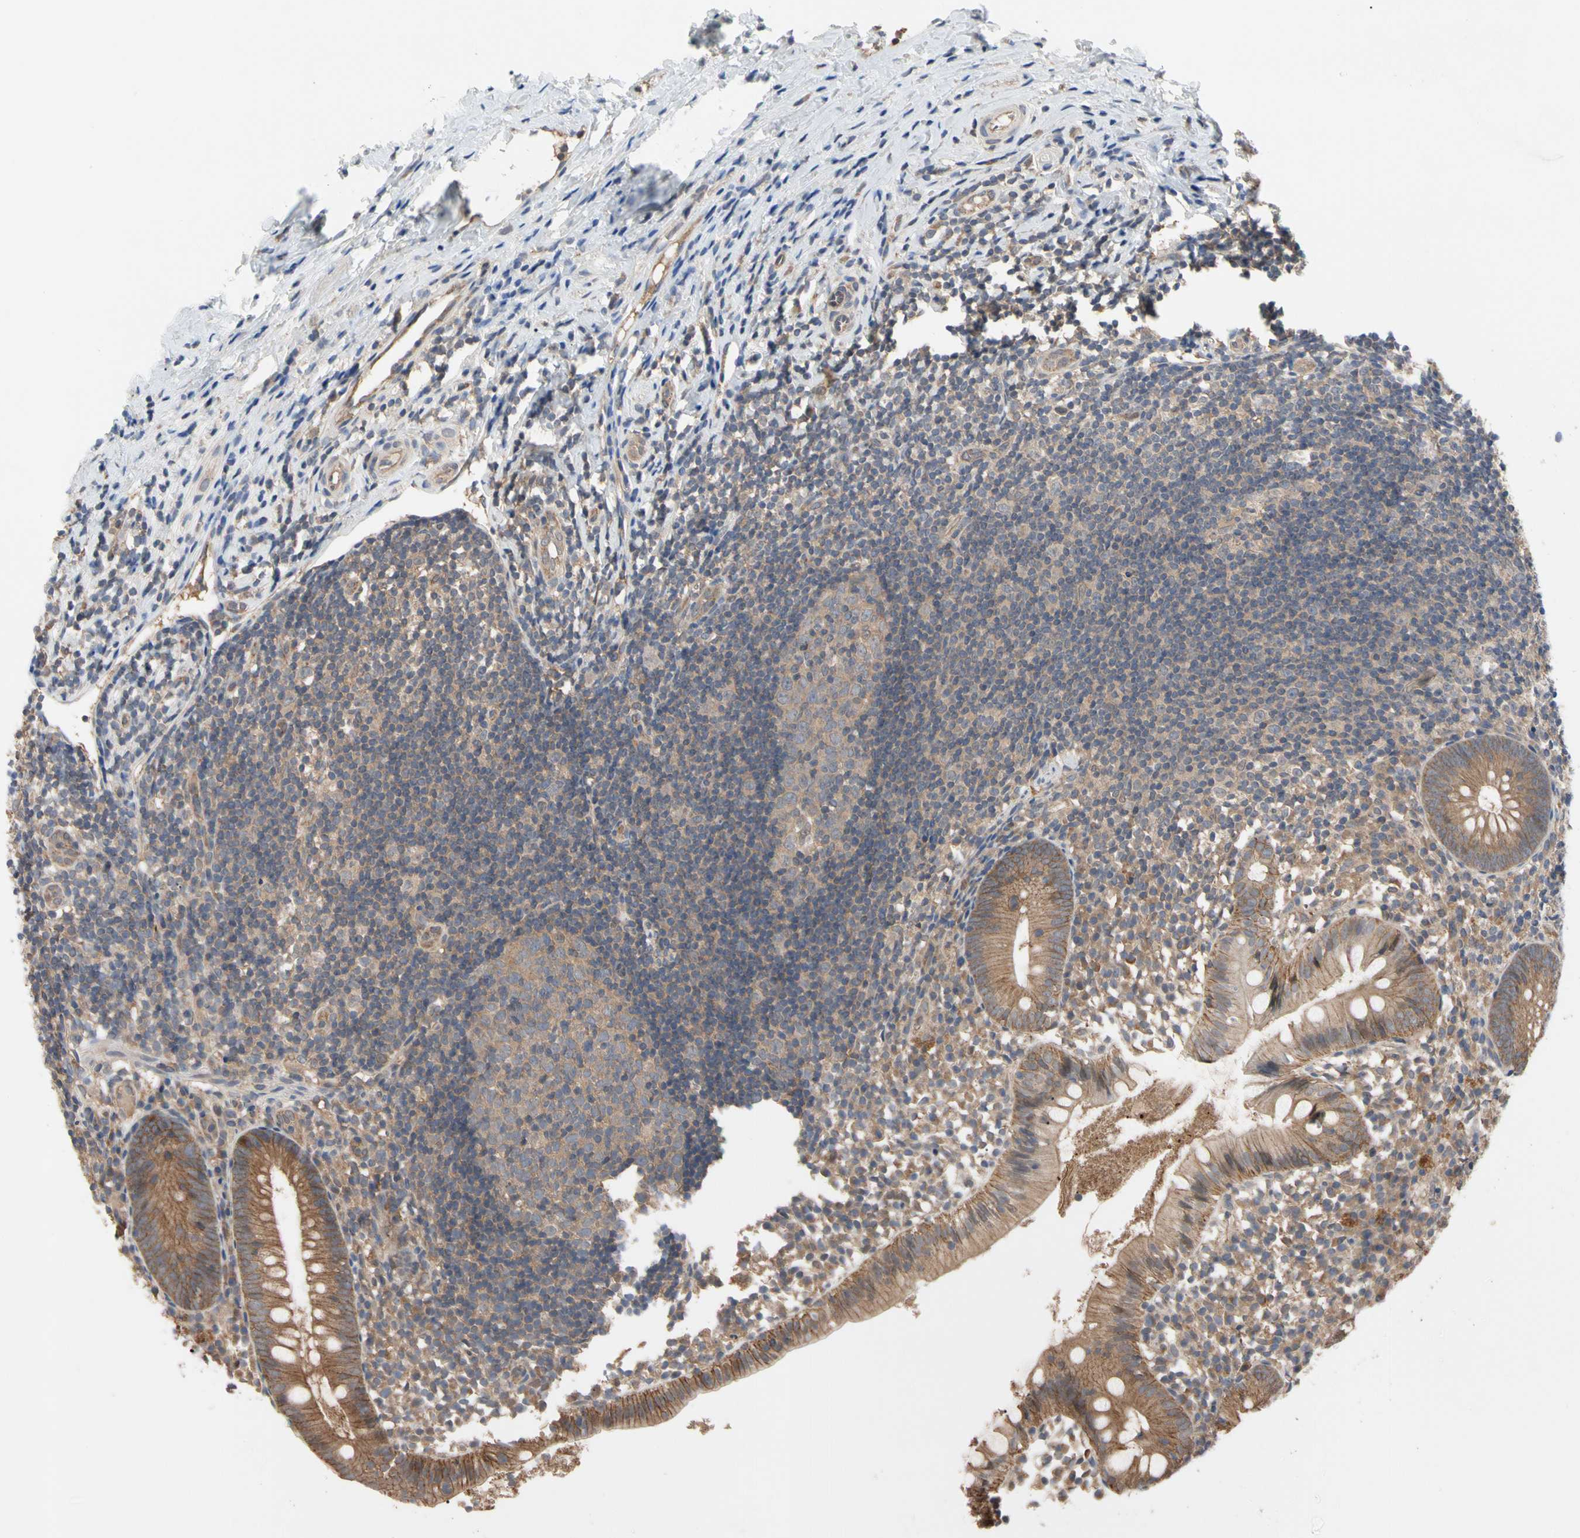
{"staining": {"intensity": "strong", "quantity": ">75%", "location": "cytoplasmic/membranous"}, "tissue": "appendix", "cell_type": "Glandular cells", "image_type": "normal", "snomed": [{"axis": "morphology", "description": "Normal tissue, NOS"}, {"axis": "topography", "description": "Appendix"}], "caption": "Immunohistochemical staining of unremarkable human appendix demonstrates strong cytoplasmic/membranous protein expression in approximately >75% of glandular cells. The staining is performed using DAB brown chromogen to label protein expression. The nuclei are counter-stained blue using hematoxylin.", "gene": "DPP8", "patient": {"sex": "female", "age": 20}}